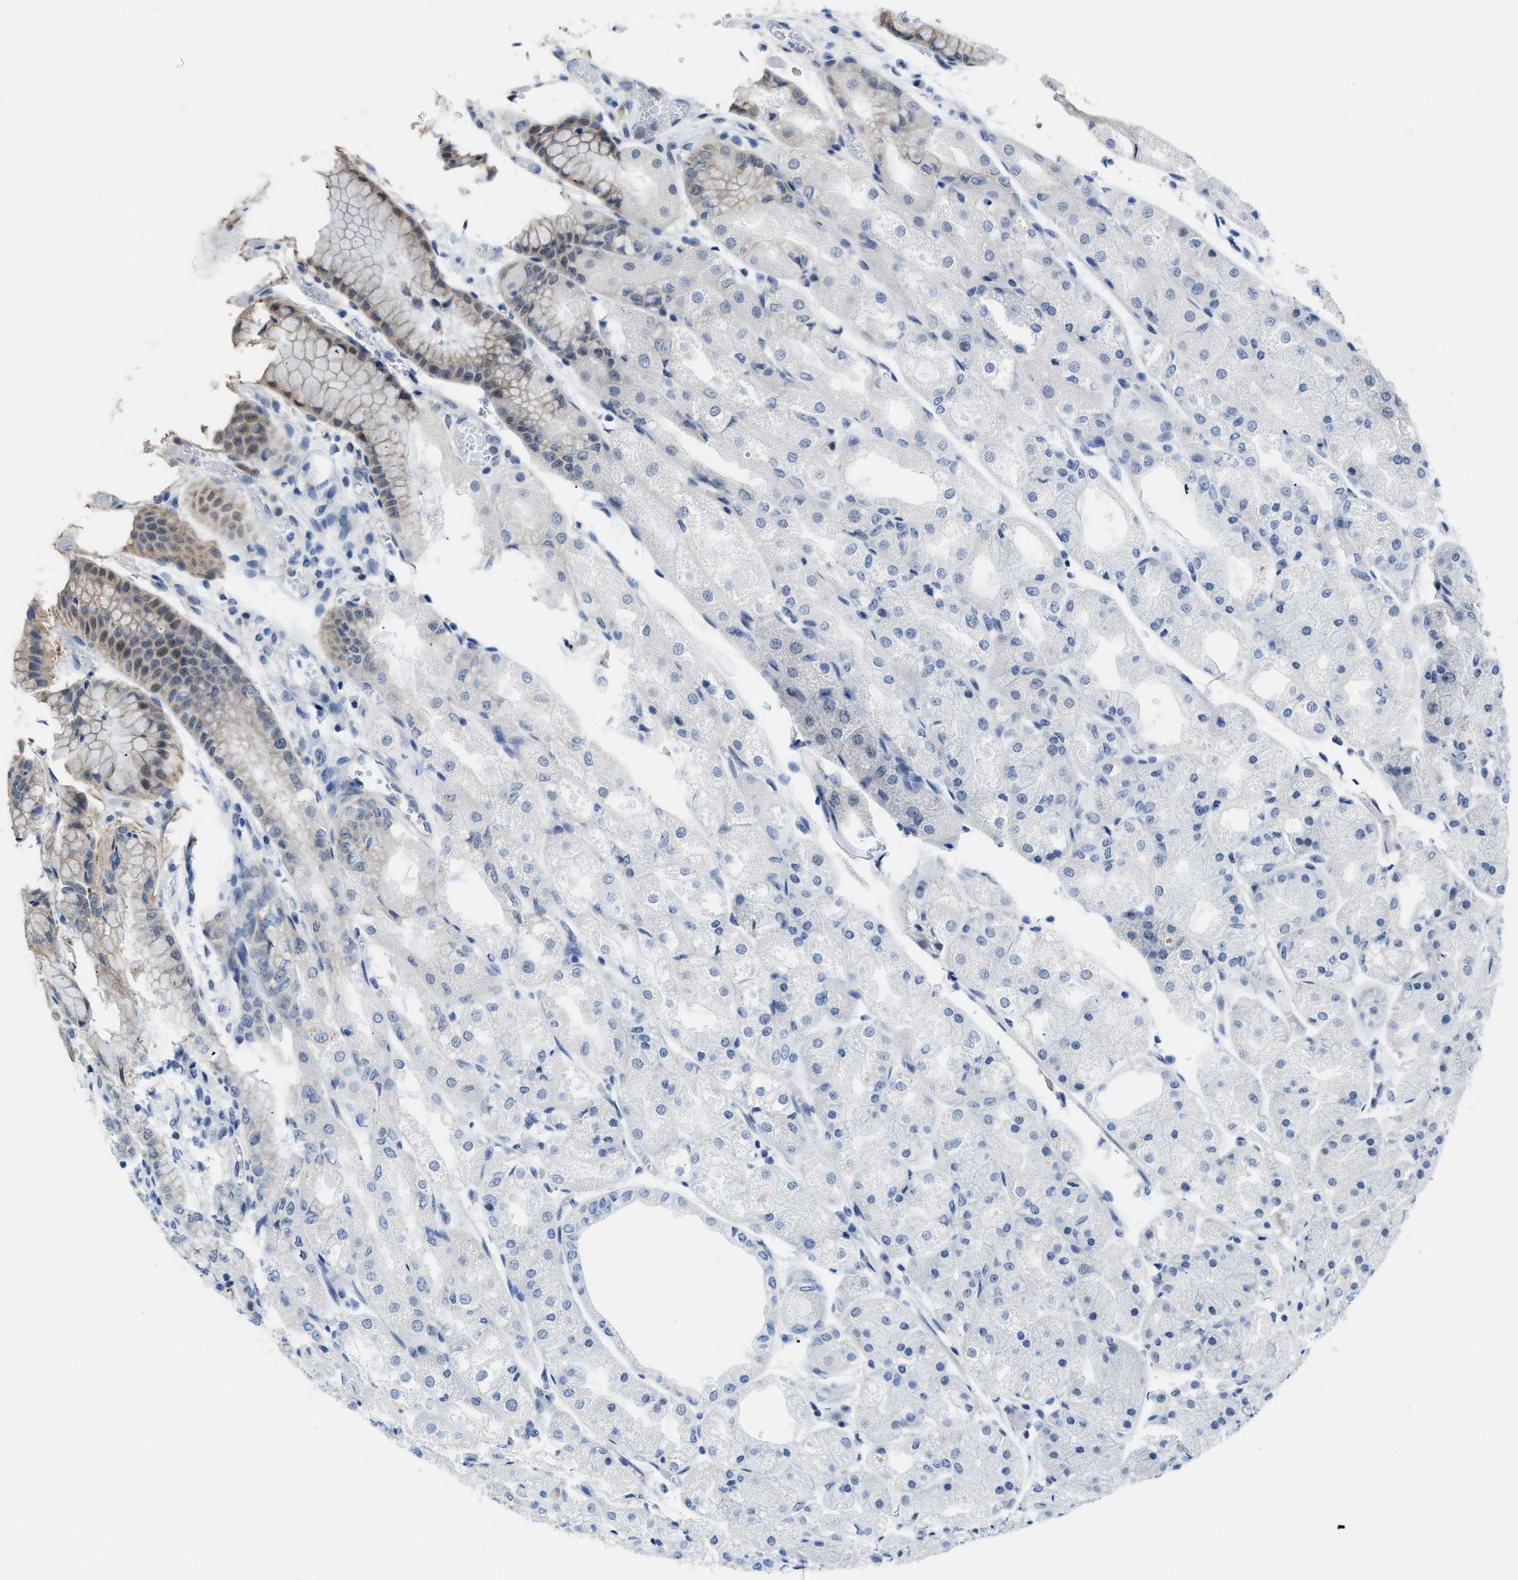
{"staining": {"intensity": "weak", "quantity": "<25%", "location": "cytoplasmic/membranous"}, "tissue": "stomach", "cell_type": "Glandular cells", "image_type": "normal", "snomed": [{"axis": "morphology", "description": "Normal tissue, NOS"}, {"axis": "topography", "description": "Stomach, upper"}], "caption": "Immunohistochemistry of unremarkable human stomach displays no expression in glandular cells.", "gene": "PHRF1", "patient": {"sex": "male", "age": 72}}